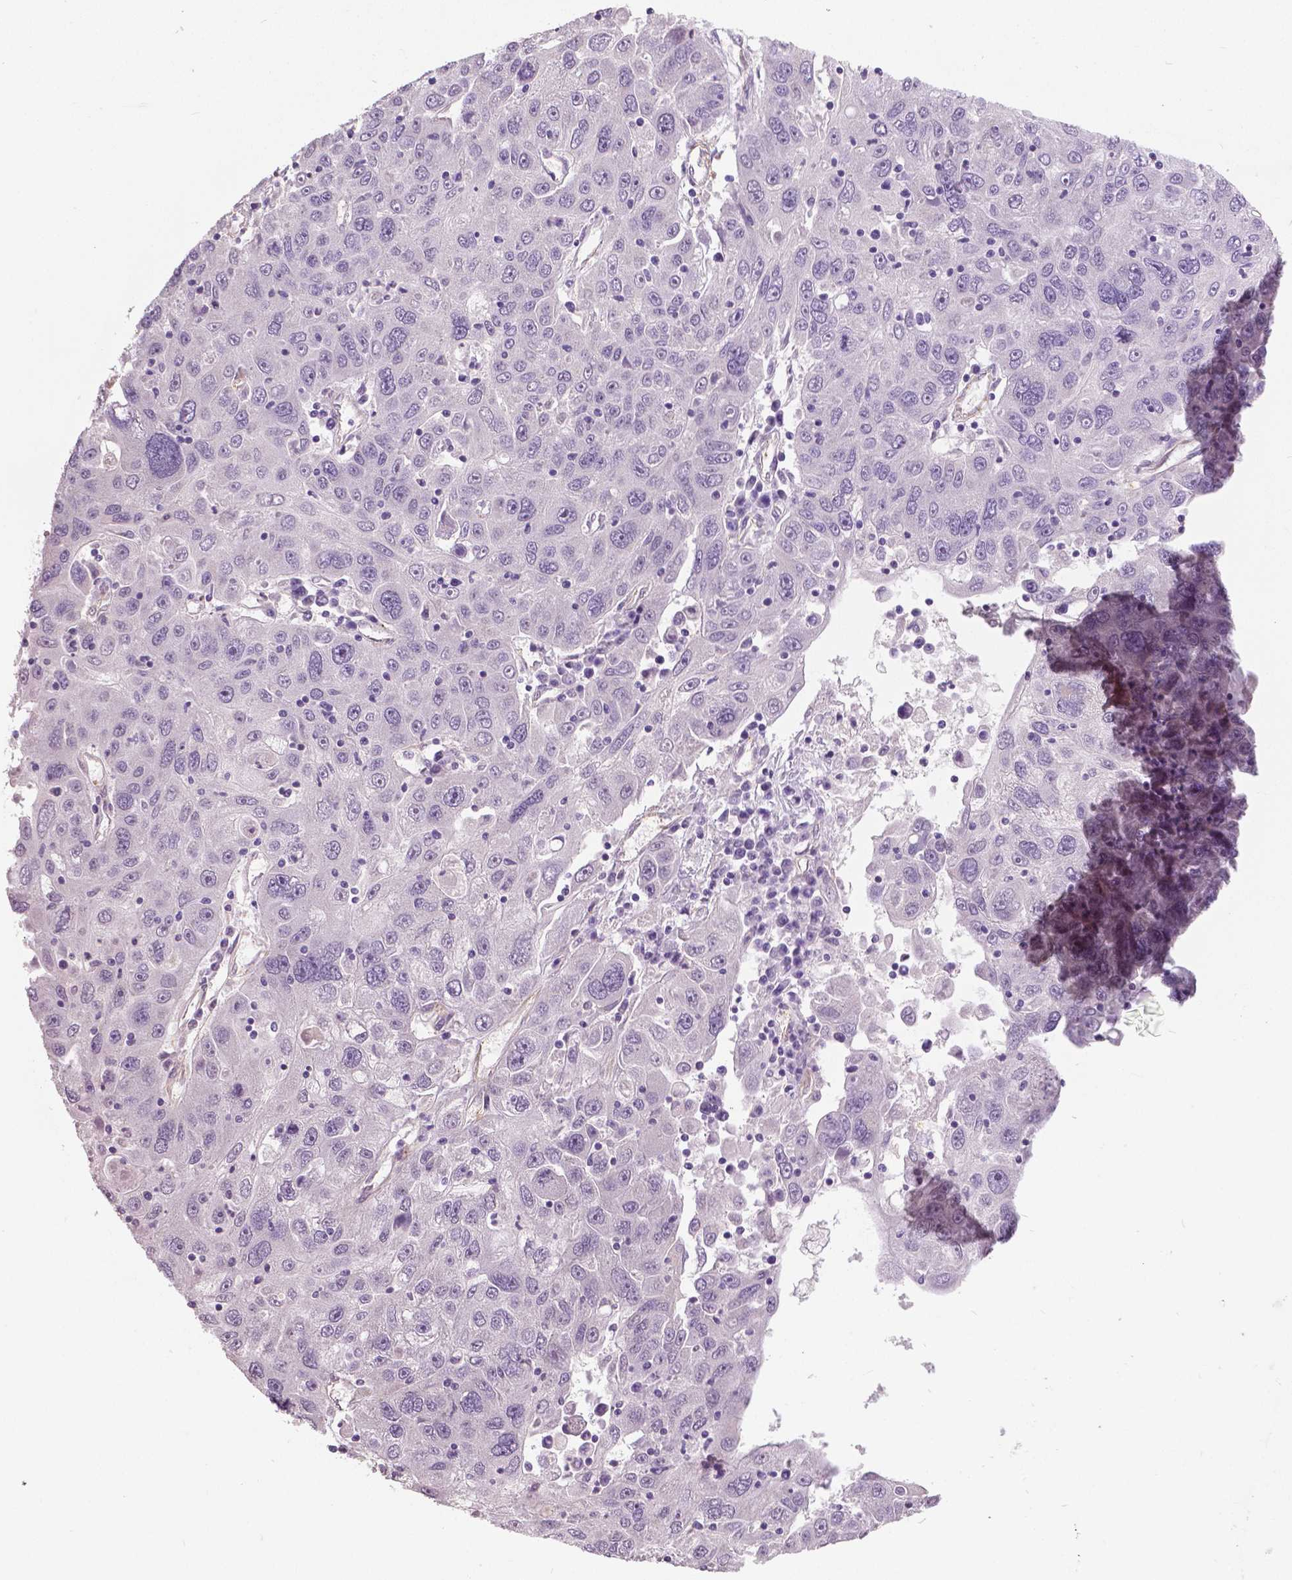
{"staining": {"intensity": "negative", "quantity": "none", "location": "none"}, "tissue": "stomach cancer", "cell_type": "Tumor cells", "image_type": "cancer", "snomed": [{"axis": "morphology", "description": "Adenocarcinoma, NOS"}, {"axis": "topography", "description": "Stomach"}], "caption": "Immunohistochemical staining of adenocarcinoma (stomach) displays no significant positivity in tumor cells.", "gene": "FOXA1", "patient": {"sex": "male", "age": 56}}